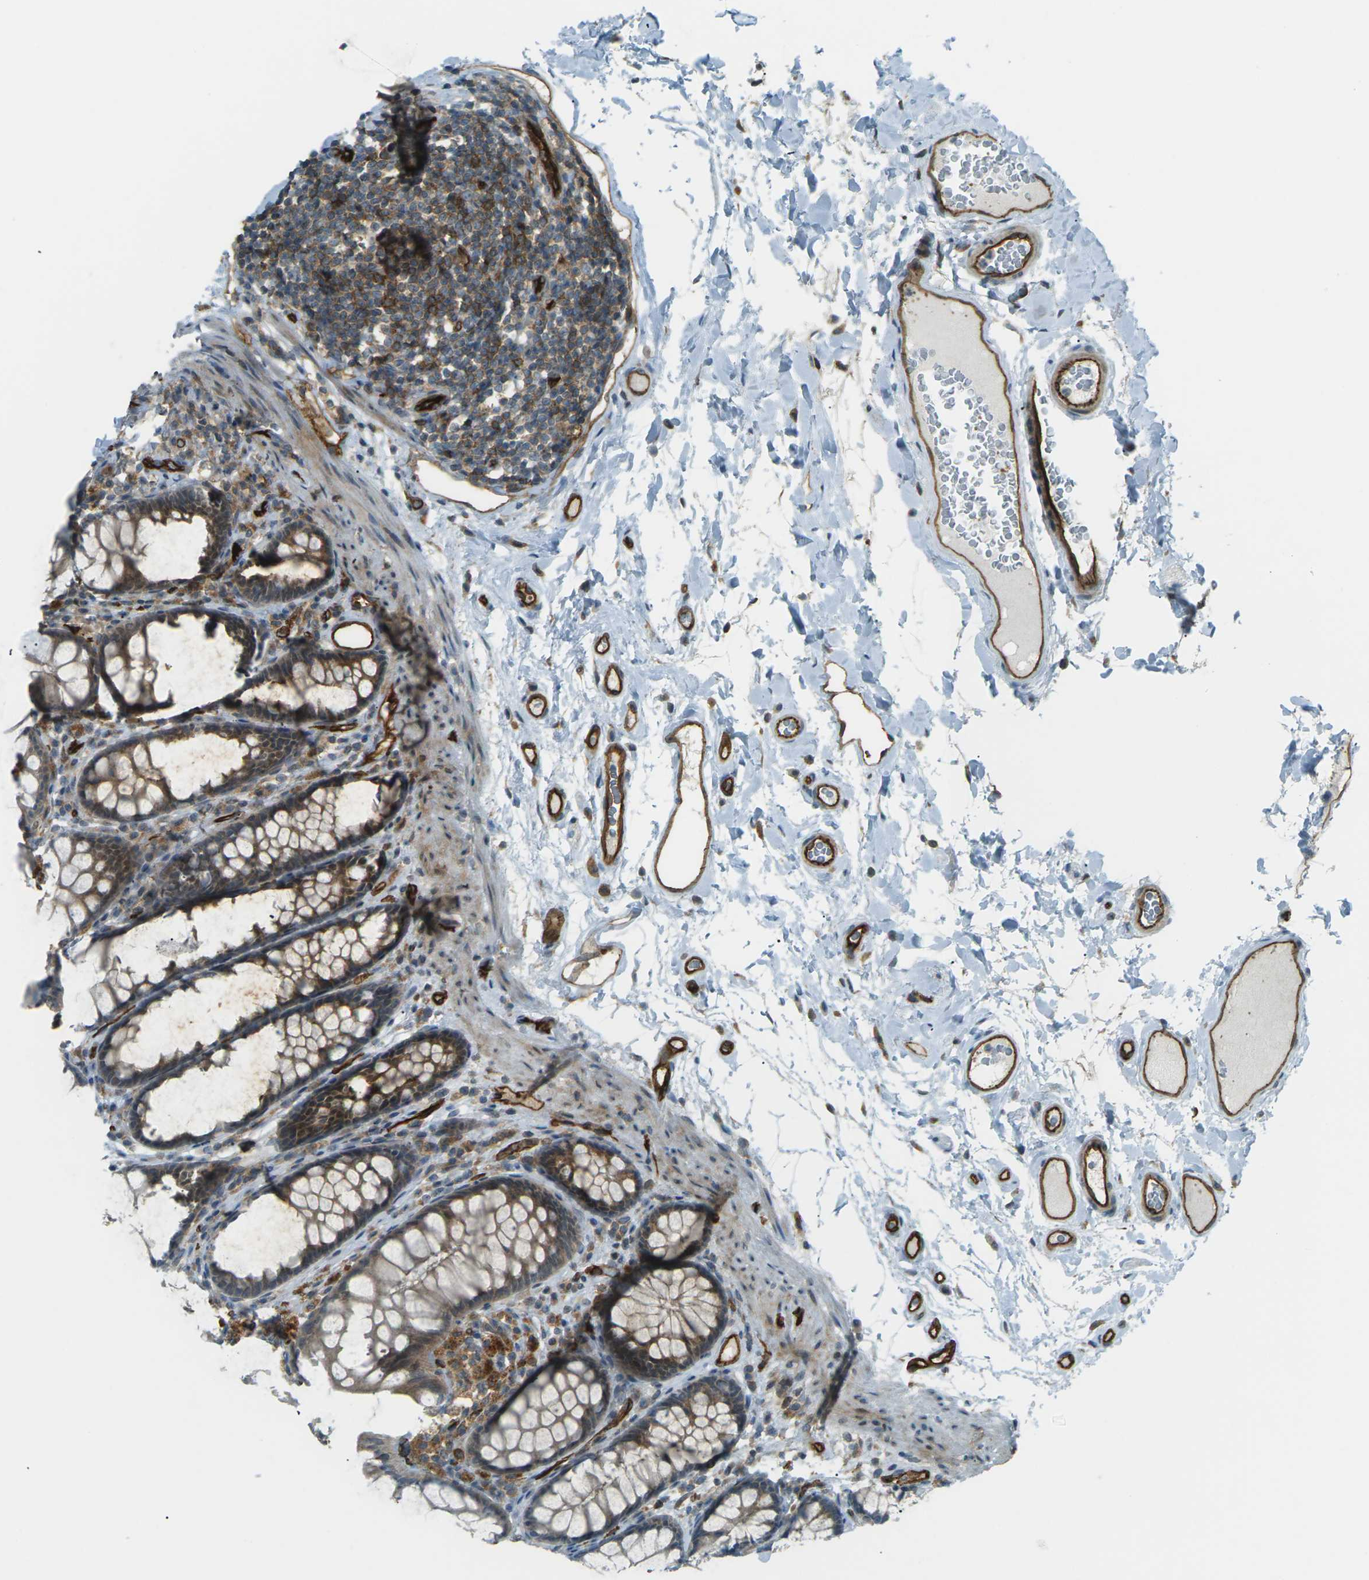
{"staining": {"intensity": "strong", "quantity": ">75%", "location": "cytoplasmic/membranous"}, "tissue": "colon", "cell_type": "Endothelial cells", "image_type": "normal", "snomed": [{"axis": "morphology", "description": "Normal tissue, NOS"}, {"axis": "topography", "description": "Colon"}], "caption": "Protein staining of unremarkable colon demonstrates strong cytoplasmic/membranous staining in approximately >75% of endothelial cells. (Stains: DAB in brown, nuclei in blue, Microscopy: brightfield microscopy at high magnification).", "gene": "S1PR1", "patient": {"sex": "female", "age": 55}}